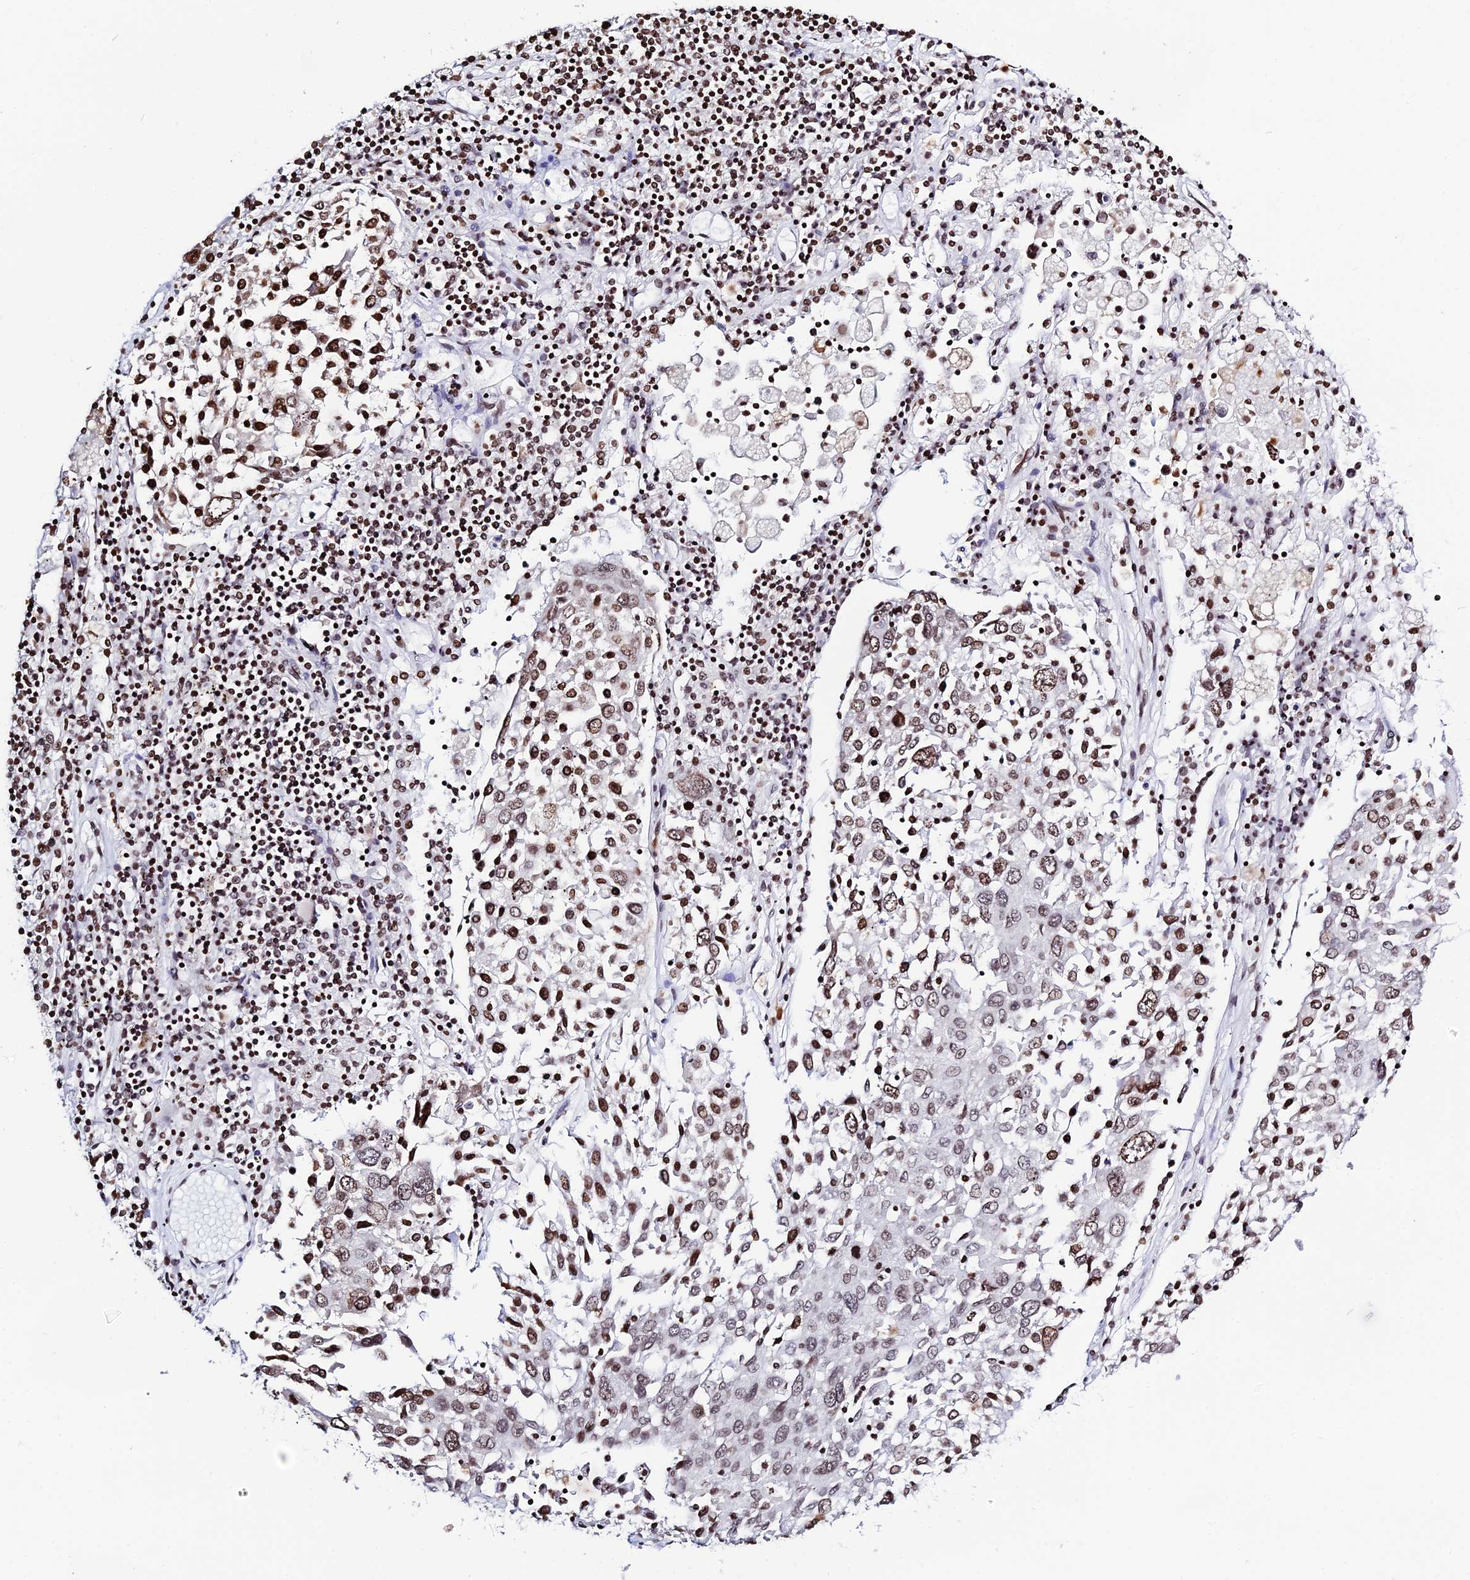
{"staining": {"intensity": "moderate", "quantity": ">75%", "location": "nuclear"}, "tissue": "lung cancer", "cell_type": "Tumor cells", "image_type": "cancer", "snomed": [{"axis": "morphology", "description": "Squamous cell carcinoma, NOS"}, {"axis": "topography", "description": "Lung"}], "caption": "DAB immunohistochemical staining of lung cancer (squamous cell carcinoma) demonstrates moderate nuclear protein positivity in about >75% of tumor cells.", "gene": "MACROH2A2", "patient": {"sex": "male", "age": 65}}